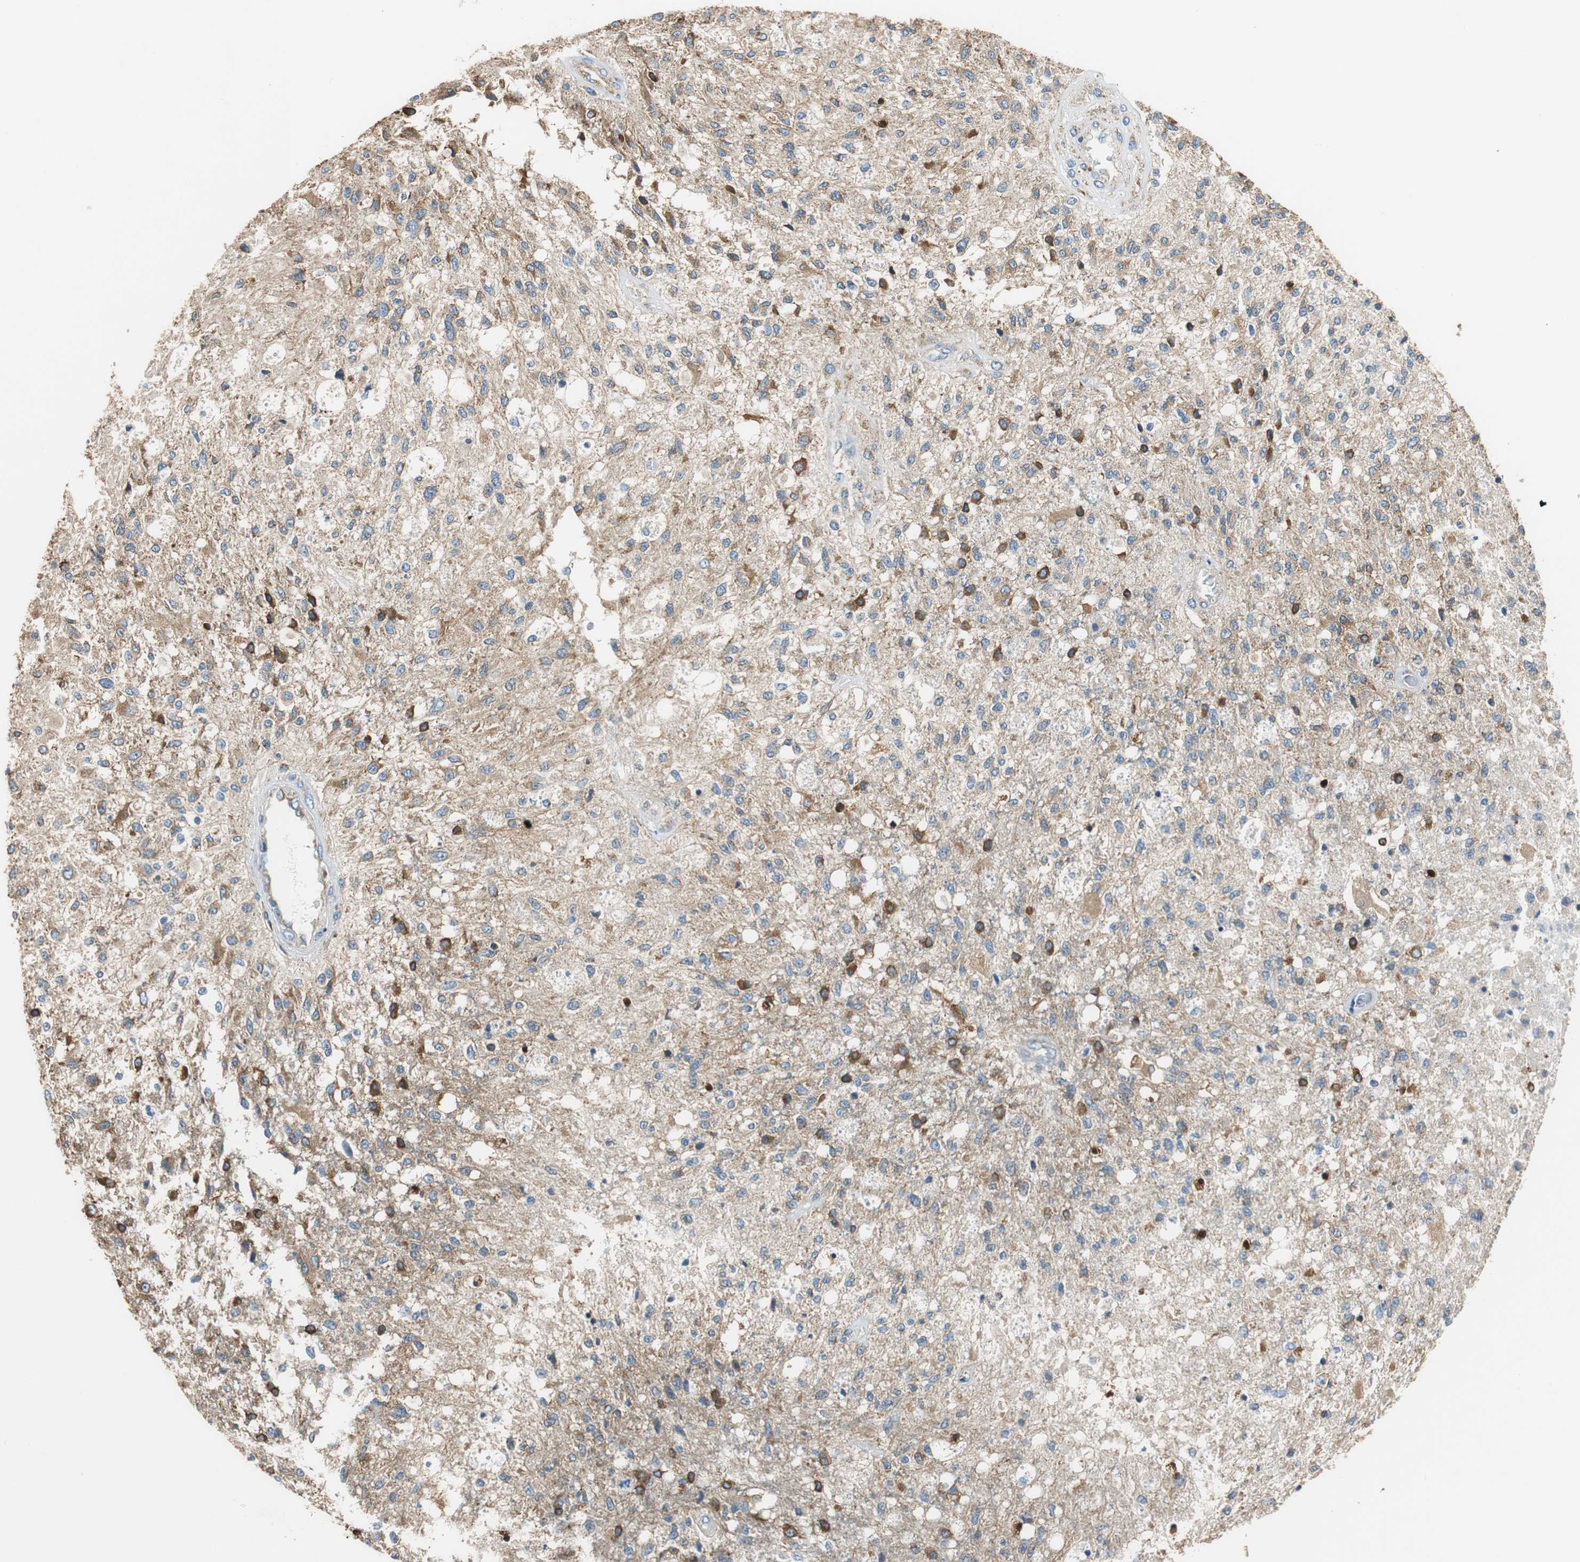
{"staining": {"intensity": "moderate", "quantity": "25%-75%", "location": "cytoplasmic/membranous"}, "tissue": "glioma", "cell_type": "Tumor cells", "image_type": "cancer", "snomed": [{"axis": "morphology", "description": "Normal tissue, NOS"}, {"axis": "morphology", "description": "Glioma, malignant, High grade"}, {"axis": "topography", "description": "Cerebral cortex"}], "caption": "About 25%-75% of tumor cells in human glioma reveal moderate cytoplasmic/membranous protein positivity as visualized by brown immunohistochemical staining.", "gene": "GSTK1", "patient": {"sex": "male", "age": 77}}